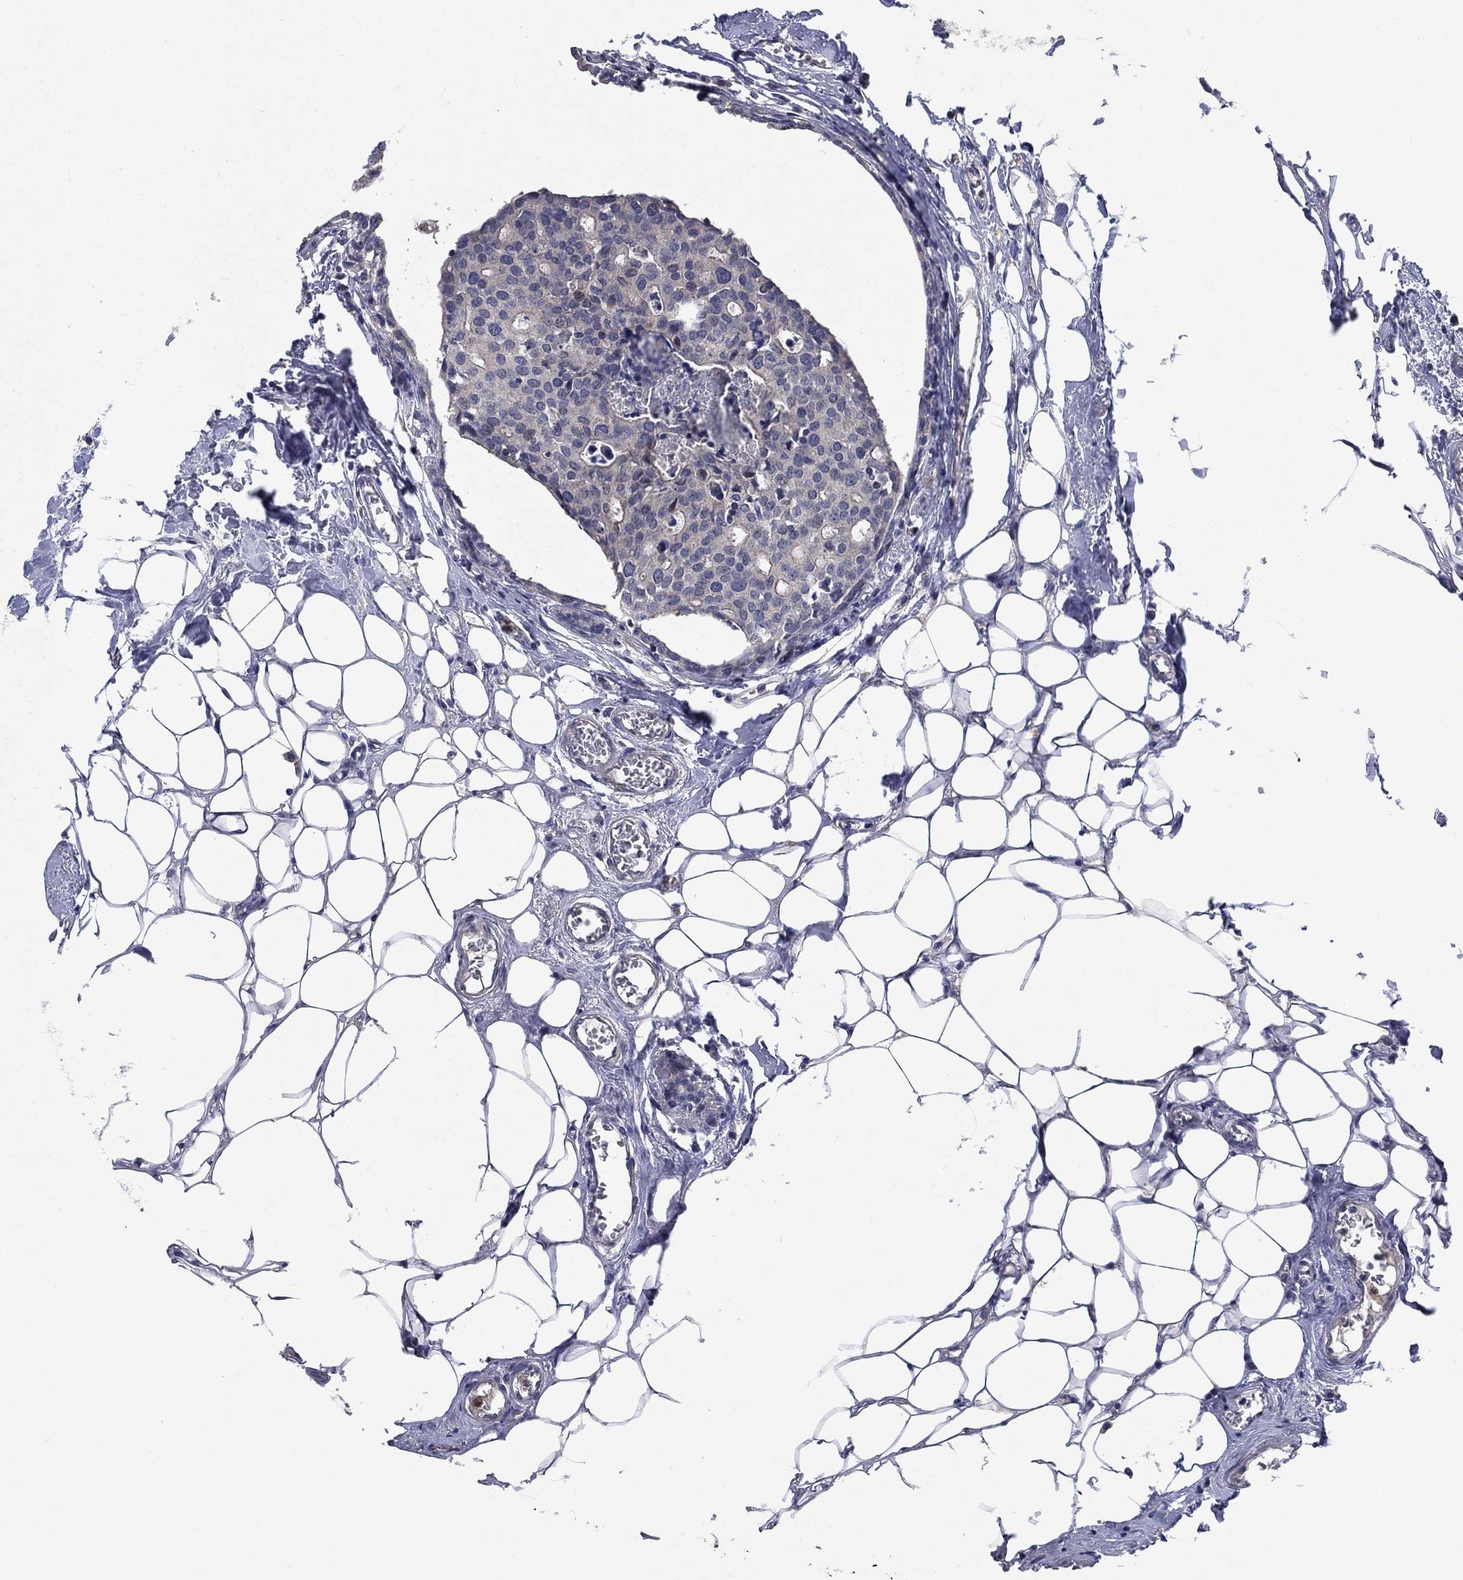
{"staining": {"intensity": "negative", "quantity": "none", "location": "none"}, "tissue": "breast cancer", "cell_type": "Tumor cells", "image_type": "cancer", "snomed": [{"axis": "morphology", "description": "Duct carcinoma"}, {"axis": "topography", "description": "Breast"}], "caption": "Histopathology image shows no protein positivity in tumor cells of breast cancer (invasive ductal carcinoma) tissue.", "gene": "MSRB1", "patient": {"sex": "female", "age": 83}}